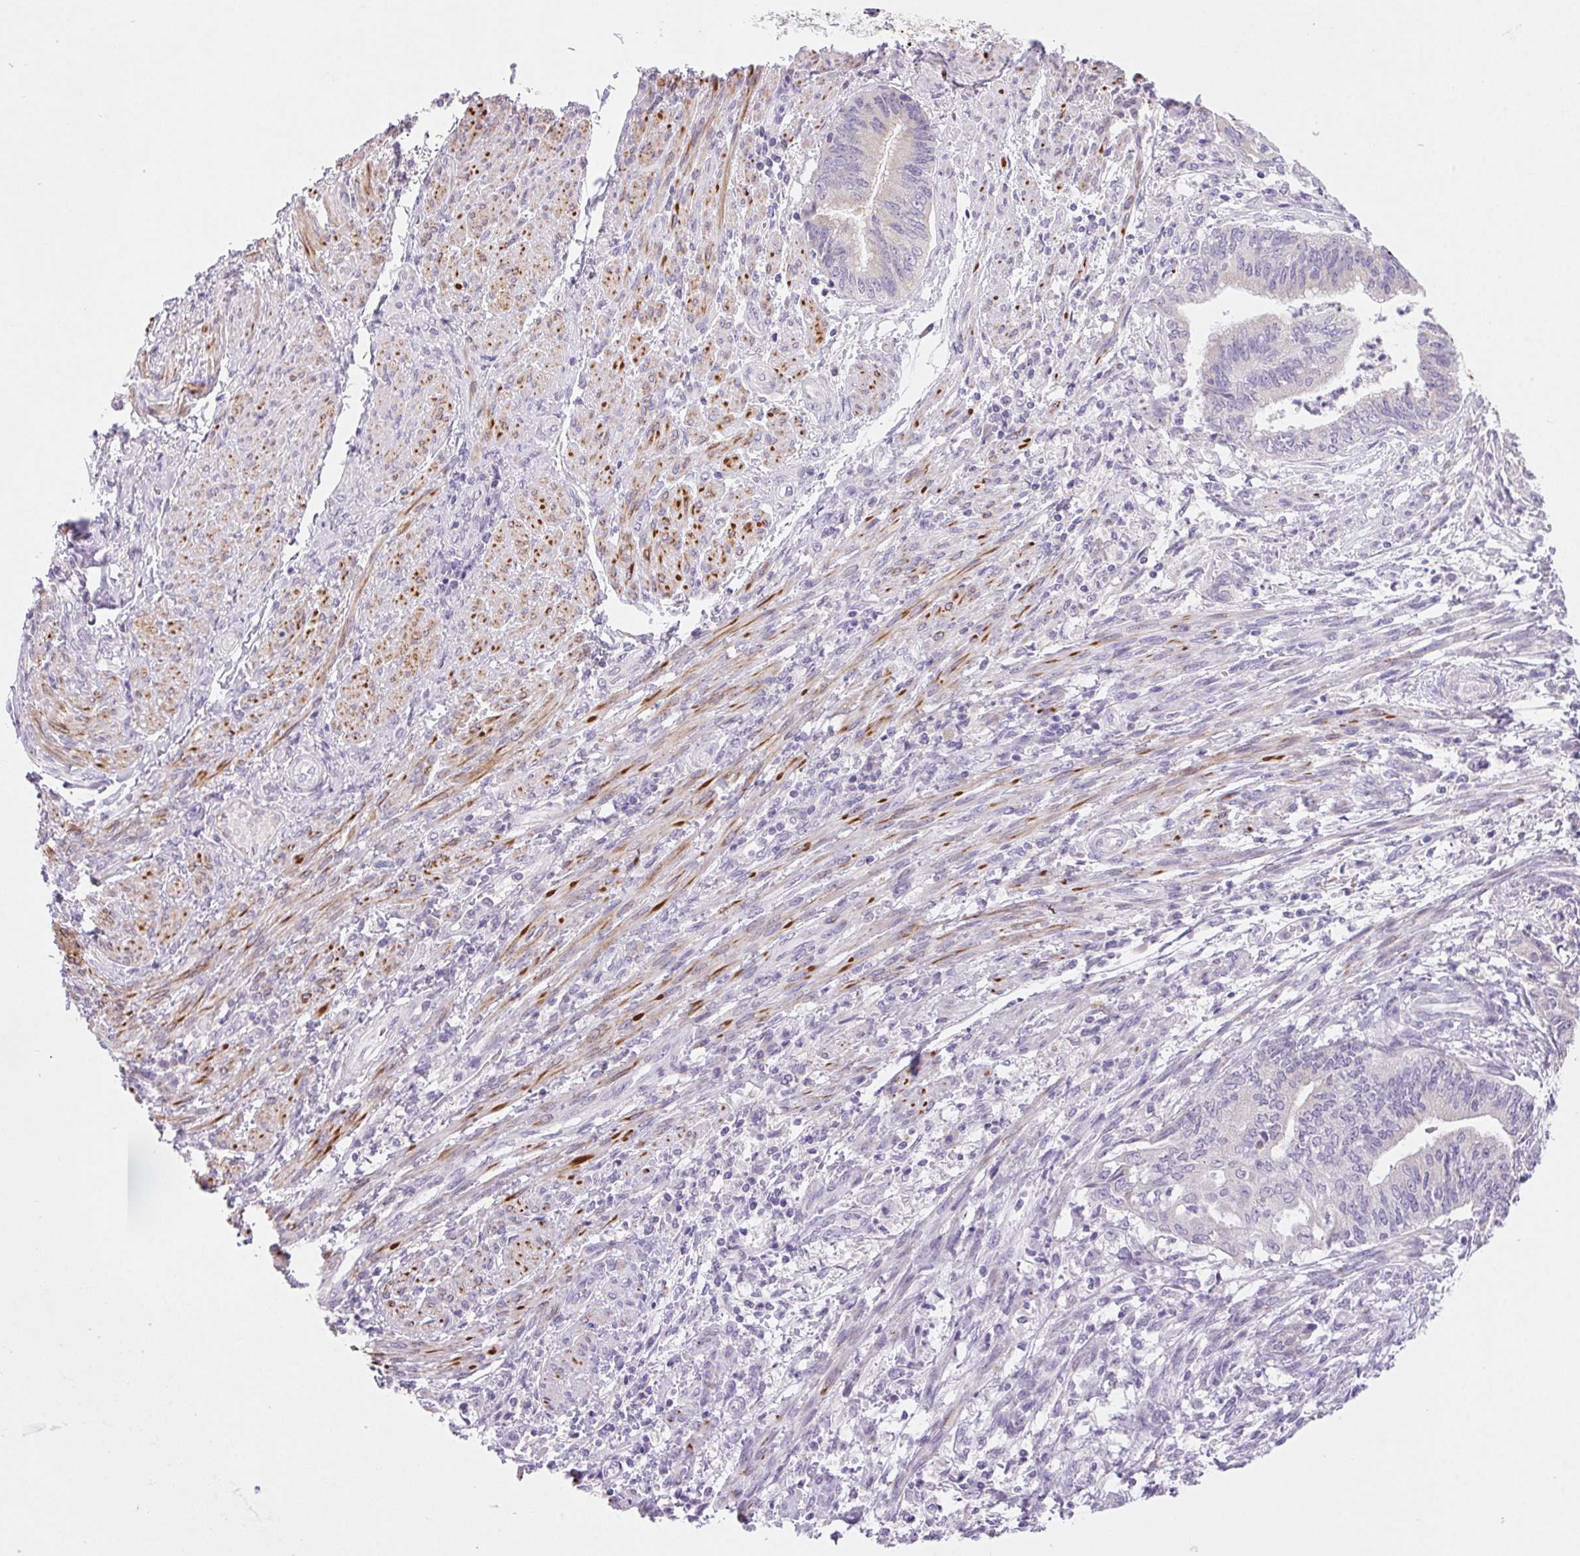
{"staining": {"intensity": "negative", "quantity": "none", "location": "none"}, "tissue": "endometrial cancer", "cell_type": "Tumor cells", "image_type": "cancer", "snomed": [{"axis": "morphology", "description": "Adenocarcinoma, NOS"}, {"axis": "topography", "description": "Endometrium"}], "caption": "The immunohistochemistry (IHC) photomicrograph has no significant staining in tumor cells of endometrial cancer tissue.", "gene": "ARHGAP11B", "patient": {"sex": "female", "age": 65}}